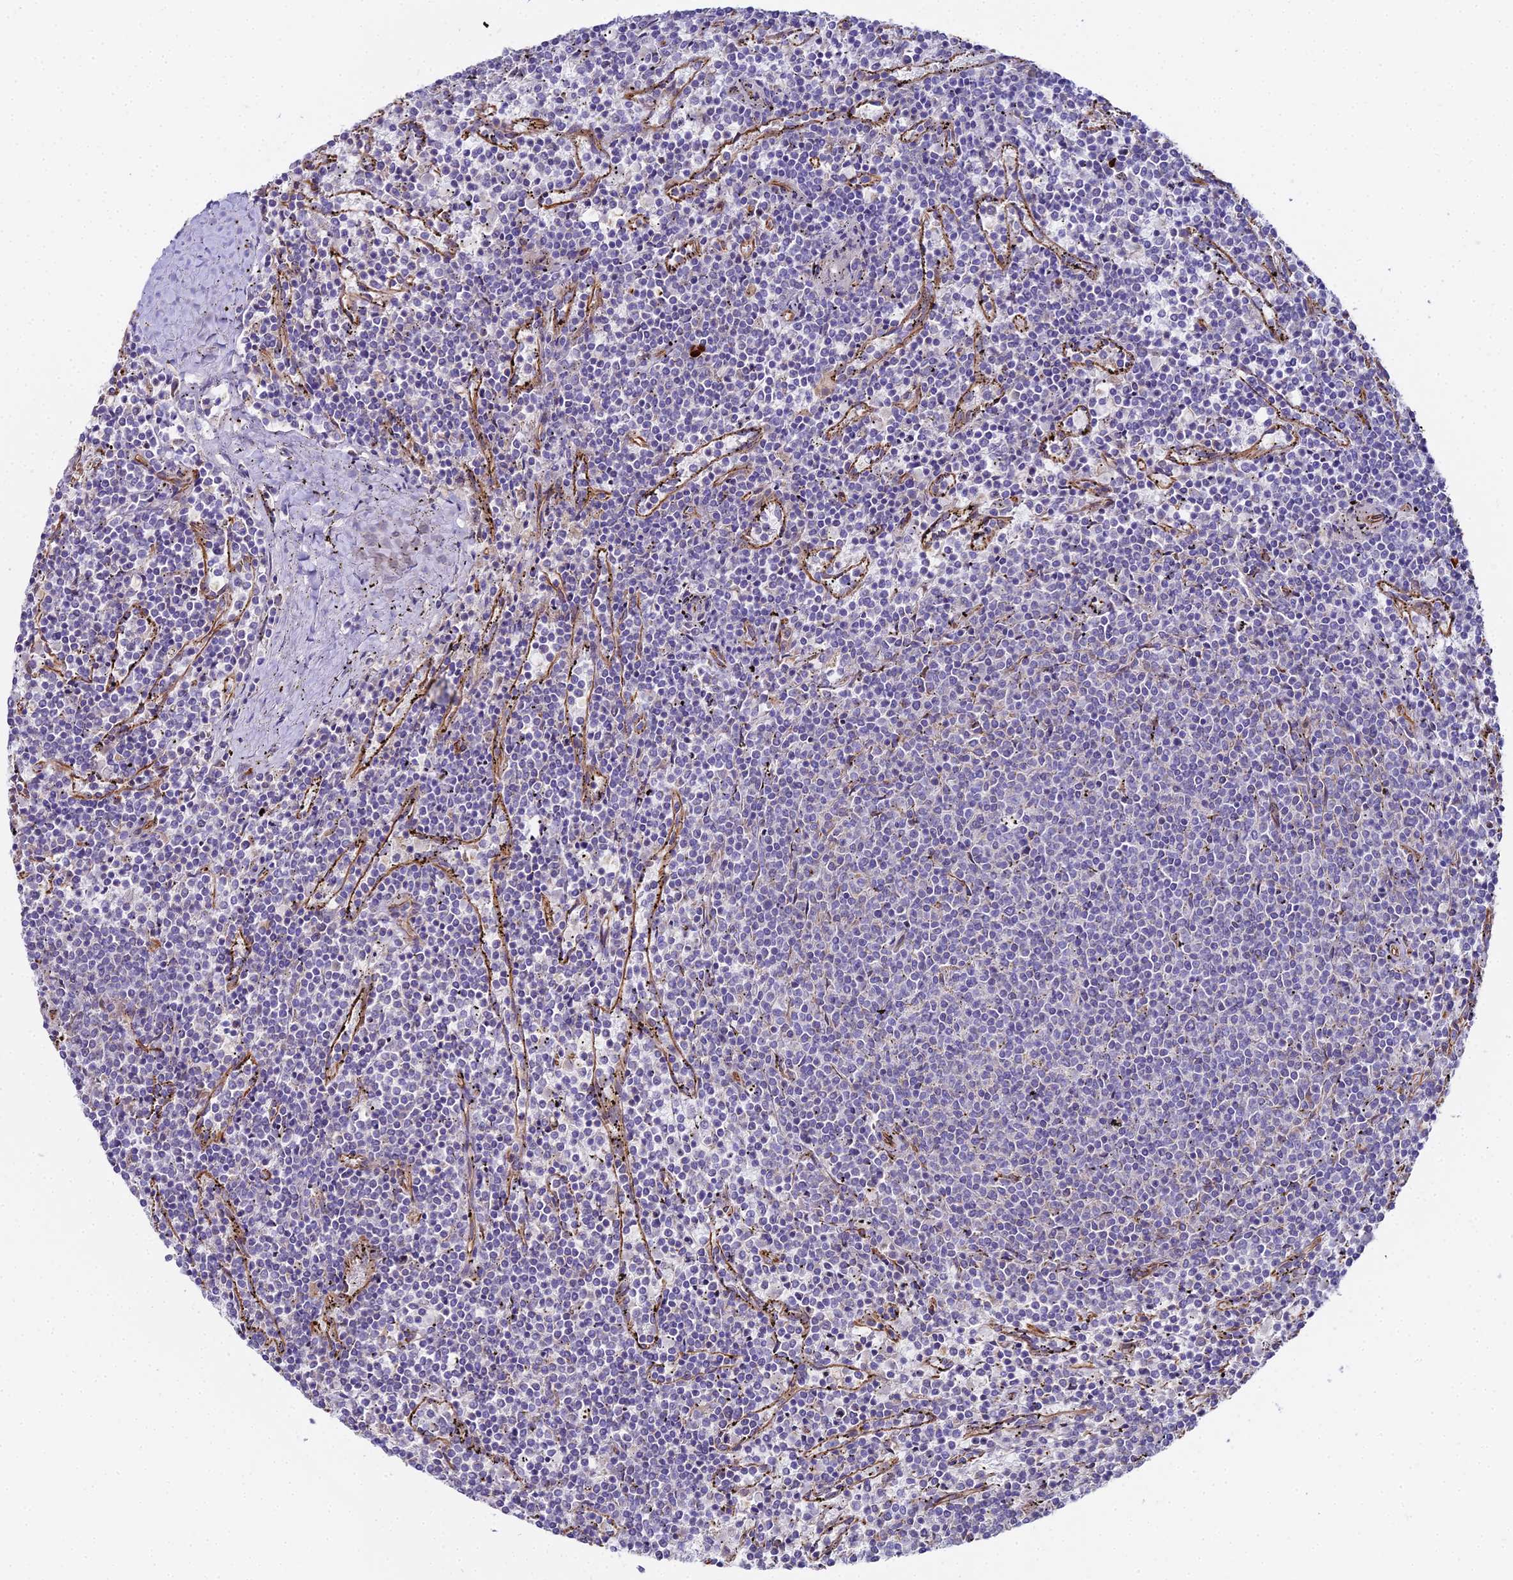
{"staining": {"intensity": "negative", "quantity": "none", "location": "none"}, "tissue": "lymphoma", "cell_type": "Tumor cells", "image_type": "cancer", "snomed": [{"axis": "morphology", "description": "Malignant lymphoma, non-Hodgkin's type, Low grade"}, {"axis": "topography", "description": "Spleen"}], "caption": "Immunohistochemistry photomicrograph of neoplastic tissue: malignant lymphoma, non-Hodgkin's type (low-grade) stained with DAB exhibits no significant protein staining in tumor cells.", "gene": "BEX4", "patient": {"sex": "female", "age": 50}}